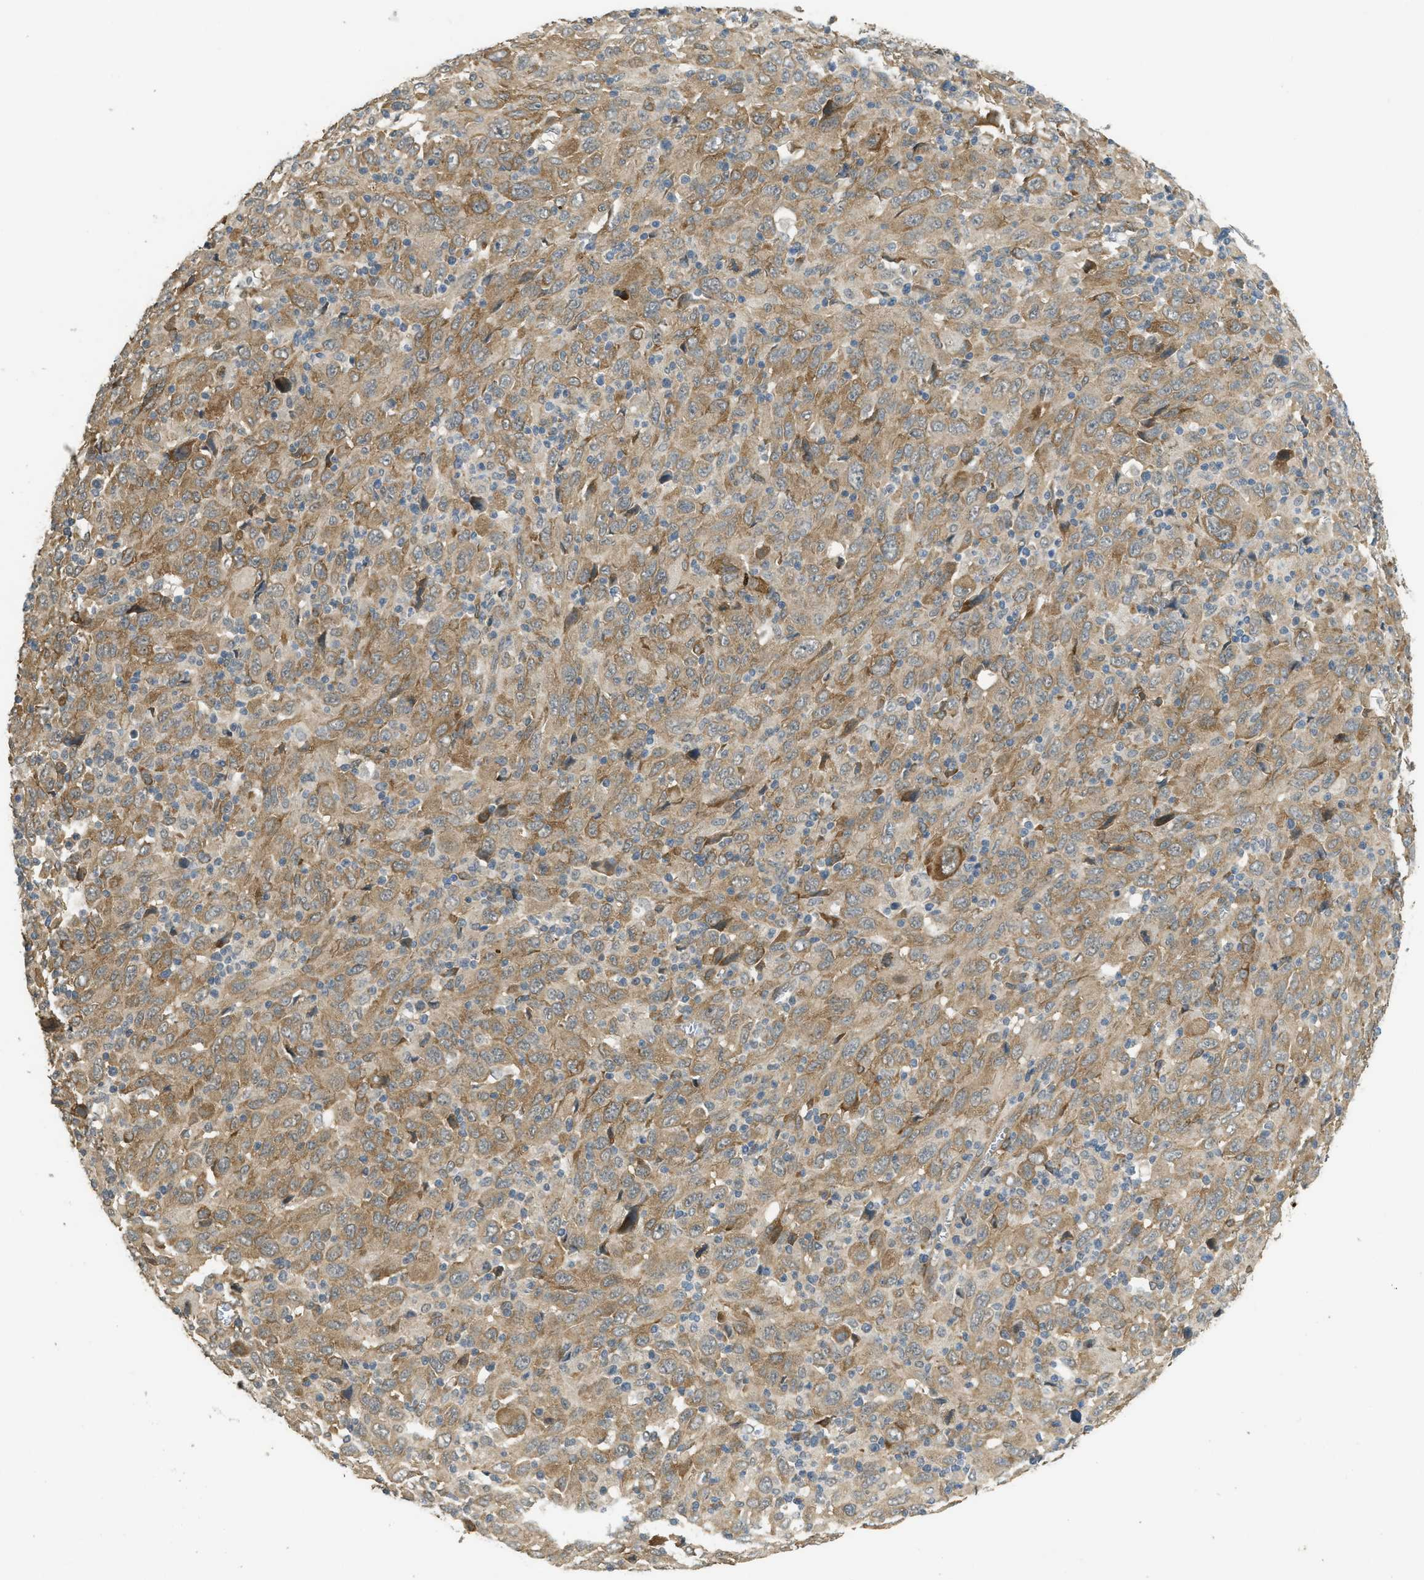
{"staining": {"intensity": "weak", "quantity": ">75%", "location": "cytoplasmic/membranous"}, "tissue": "melanoma", "cell_type": "Tumor cells", "image_type": "cancer", "snomed": [{"axis": "morphology", "description": "Malignant melanoma, Metastatic site"}, {"axis": "topography", "description": "Skin"}], "caption": "There is low levels of weak cytoplasmic/membranous staining in tumor cells of malignant melanoma (metastatic site), as demonstrated by immunohistochemical staining (brown color).", "gene": "IGF2BP2", "patient": {"sex": "female", "age": 56}}